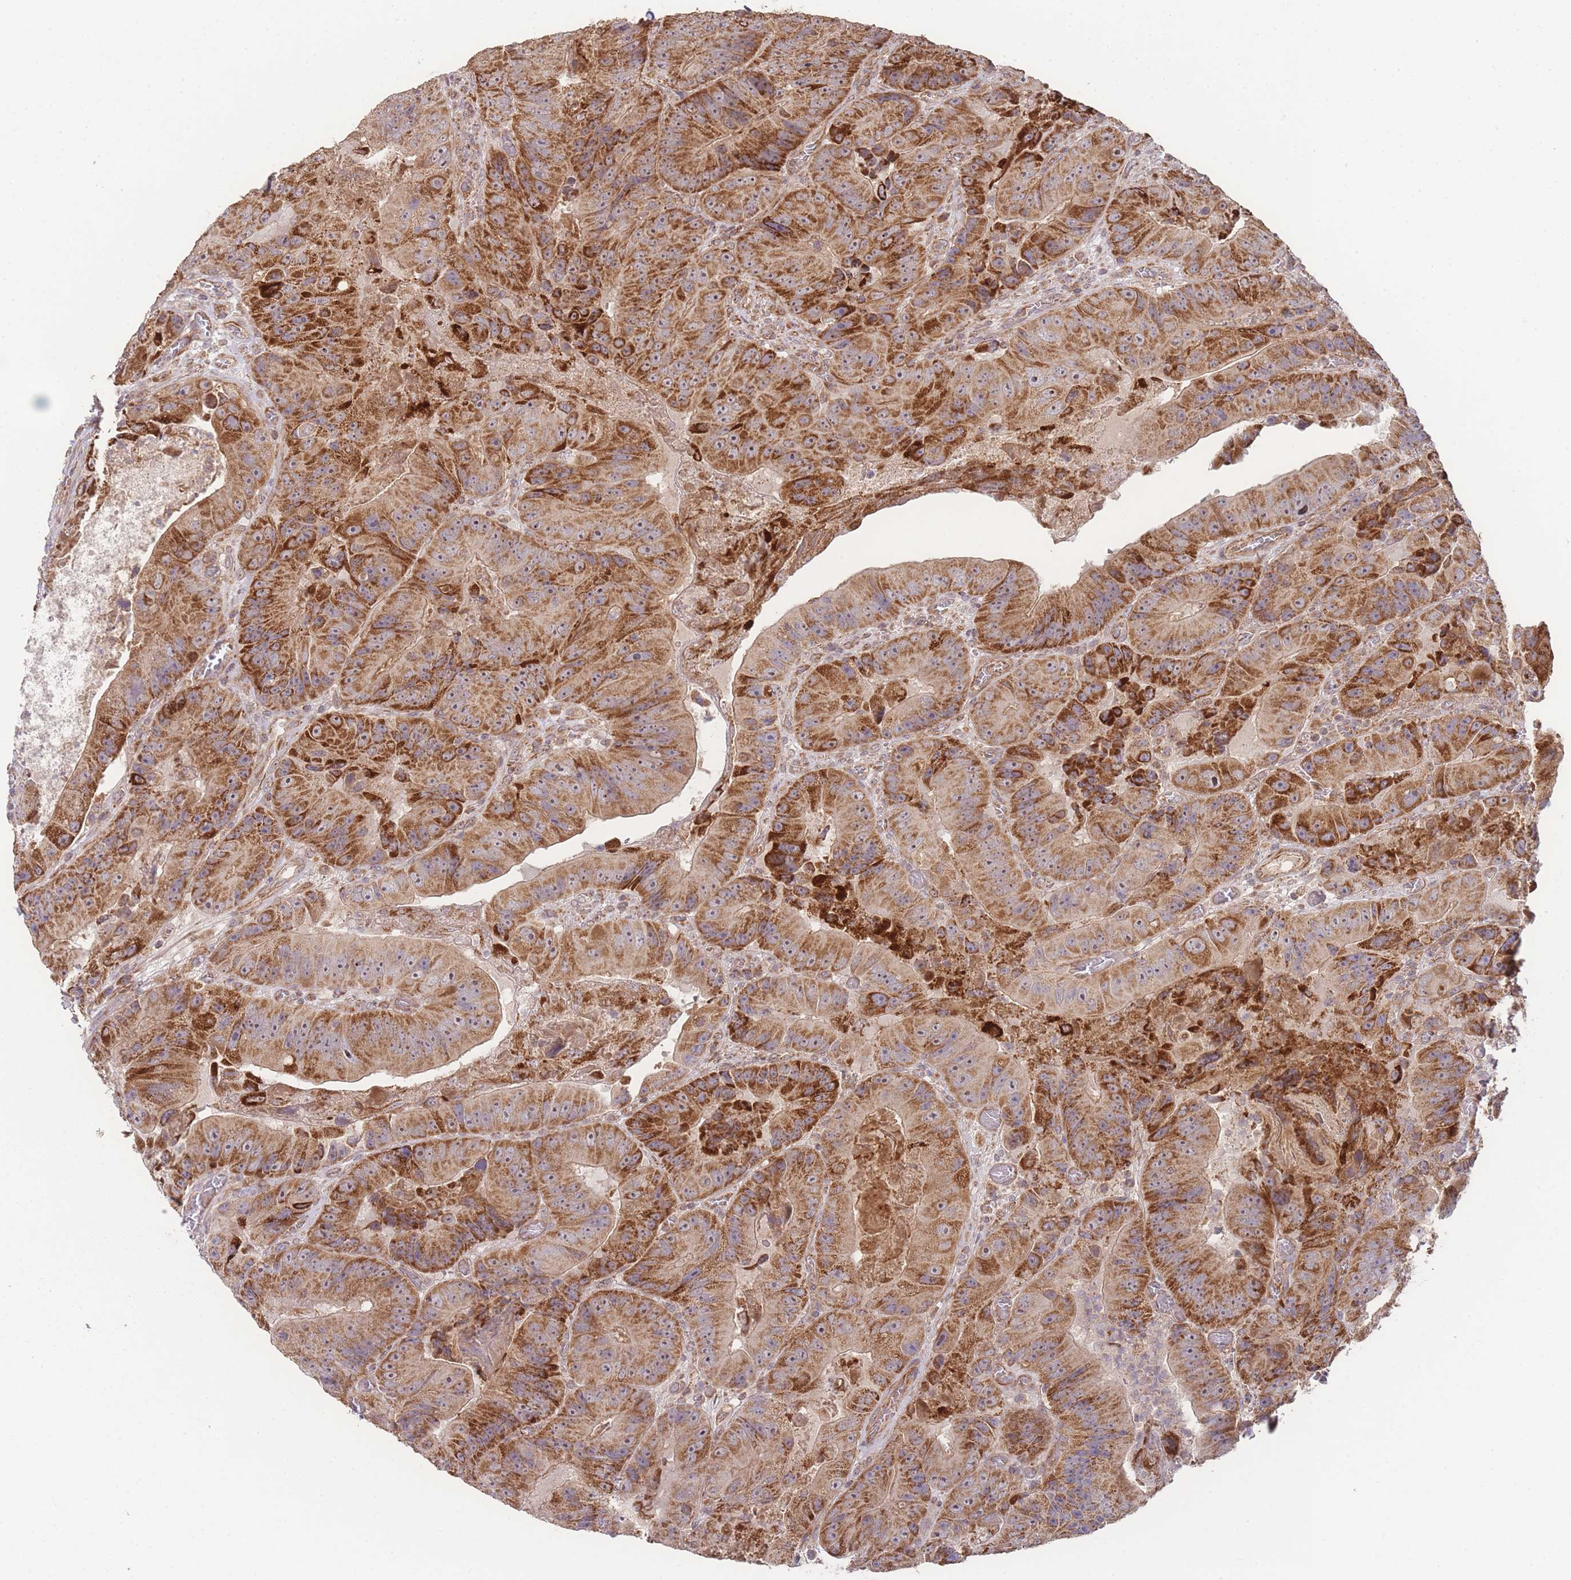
{"staining": {"intensity": "strong", "quantity": ">75%", "location": "cytoplasmic/membranous"}, "tissue": "colorectal cancer", "cell_type": "Tumor cells", "image_type": "cancer", "snomed": [{"axis": "morphology", "description": "Adenocarcinoma, NOS"}, {"axis": "topography", "description": "Colon"}], "caption": "Colorectal cancer (adenocarcinoma) stained for a protein (brown) displays strong cytoplasmic/membranous positive staining in about >75% of tumor cells.", "gene": "PXMP4", "patient": {"sex": "female", "age": 86}}